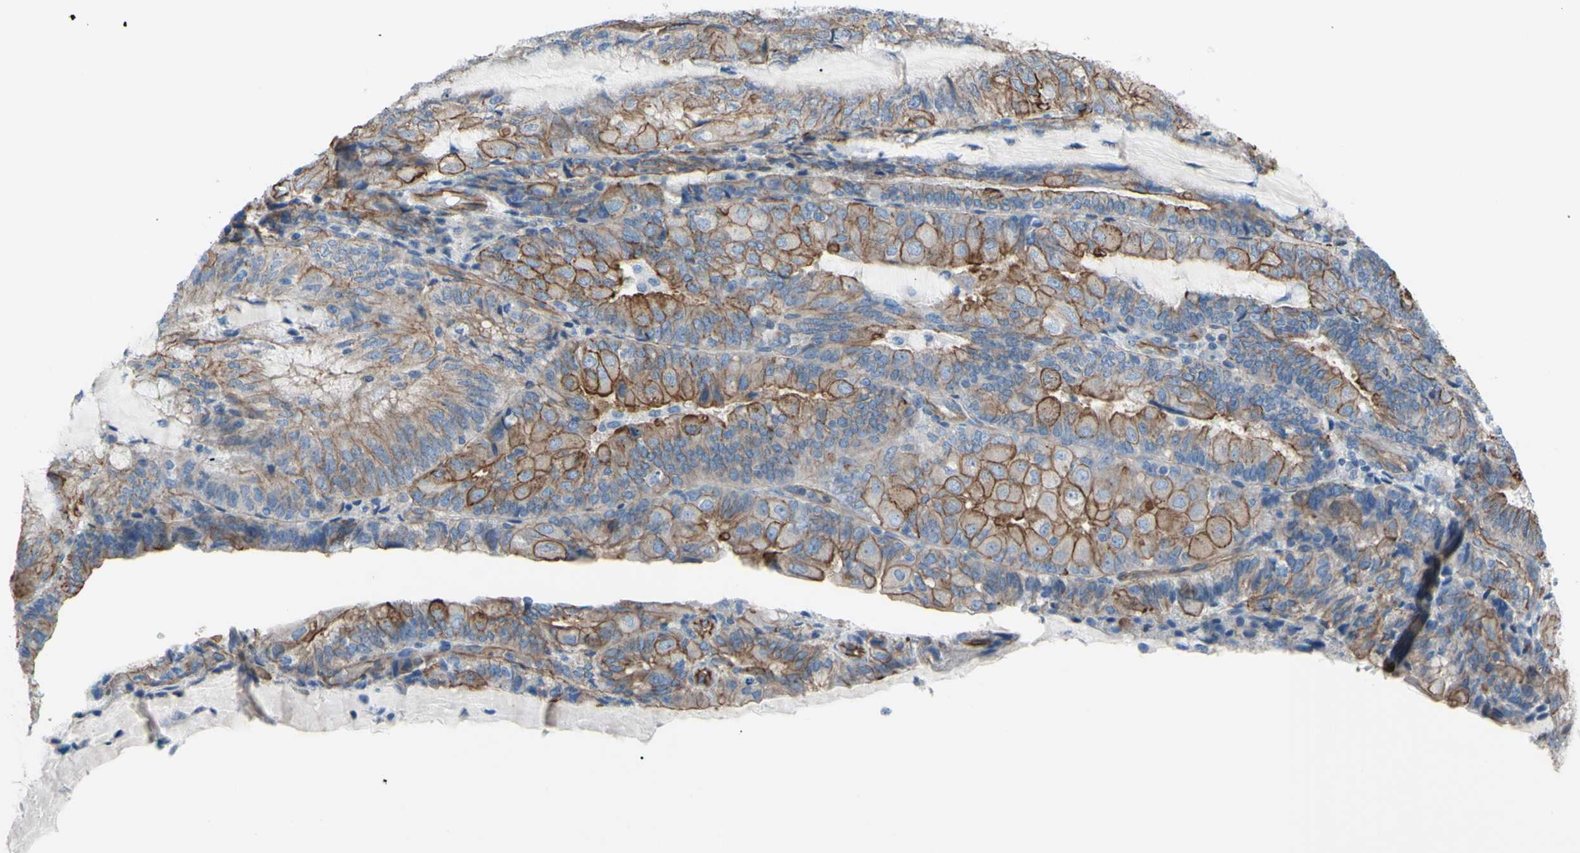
{"staining": {"intensity": "moderate", "quantity": ">75%", "location": "cytoplasmic/membranous"}, "tissue": "endometrial cancer", "cell_type": "Tumor cells", "image_type": "cancer", "snomed": [{"axis": "morphology", "description": "Adenocarcinoma, NOS"}, {"axis": "topography", "description": "Endometrium"}], "caption": "Immunohistochemical staining of adenocarcinoma (endometrial) shows medium levels of moderate cytoplasmic/membranous protein positivity in approximately >75% of tumor cells. The staining was performed using DAB, with brown indicating positive protein expression. Nuclei are stained blue with hematoxylin.", "gene": "TPBG", "patient": {"sex": "female", "age": 81}}